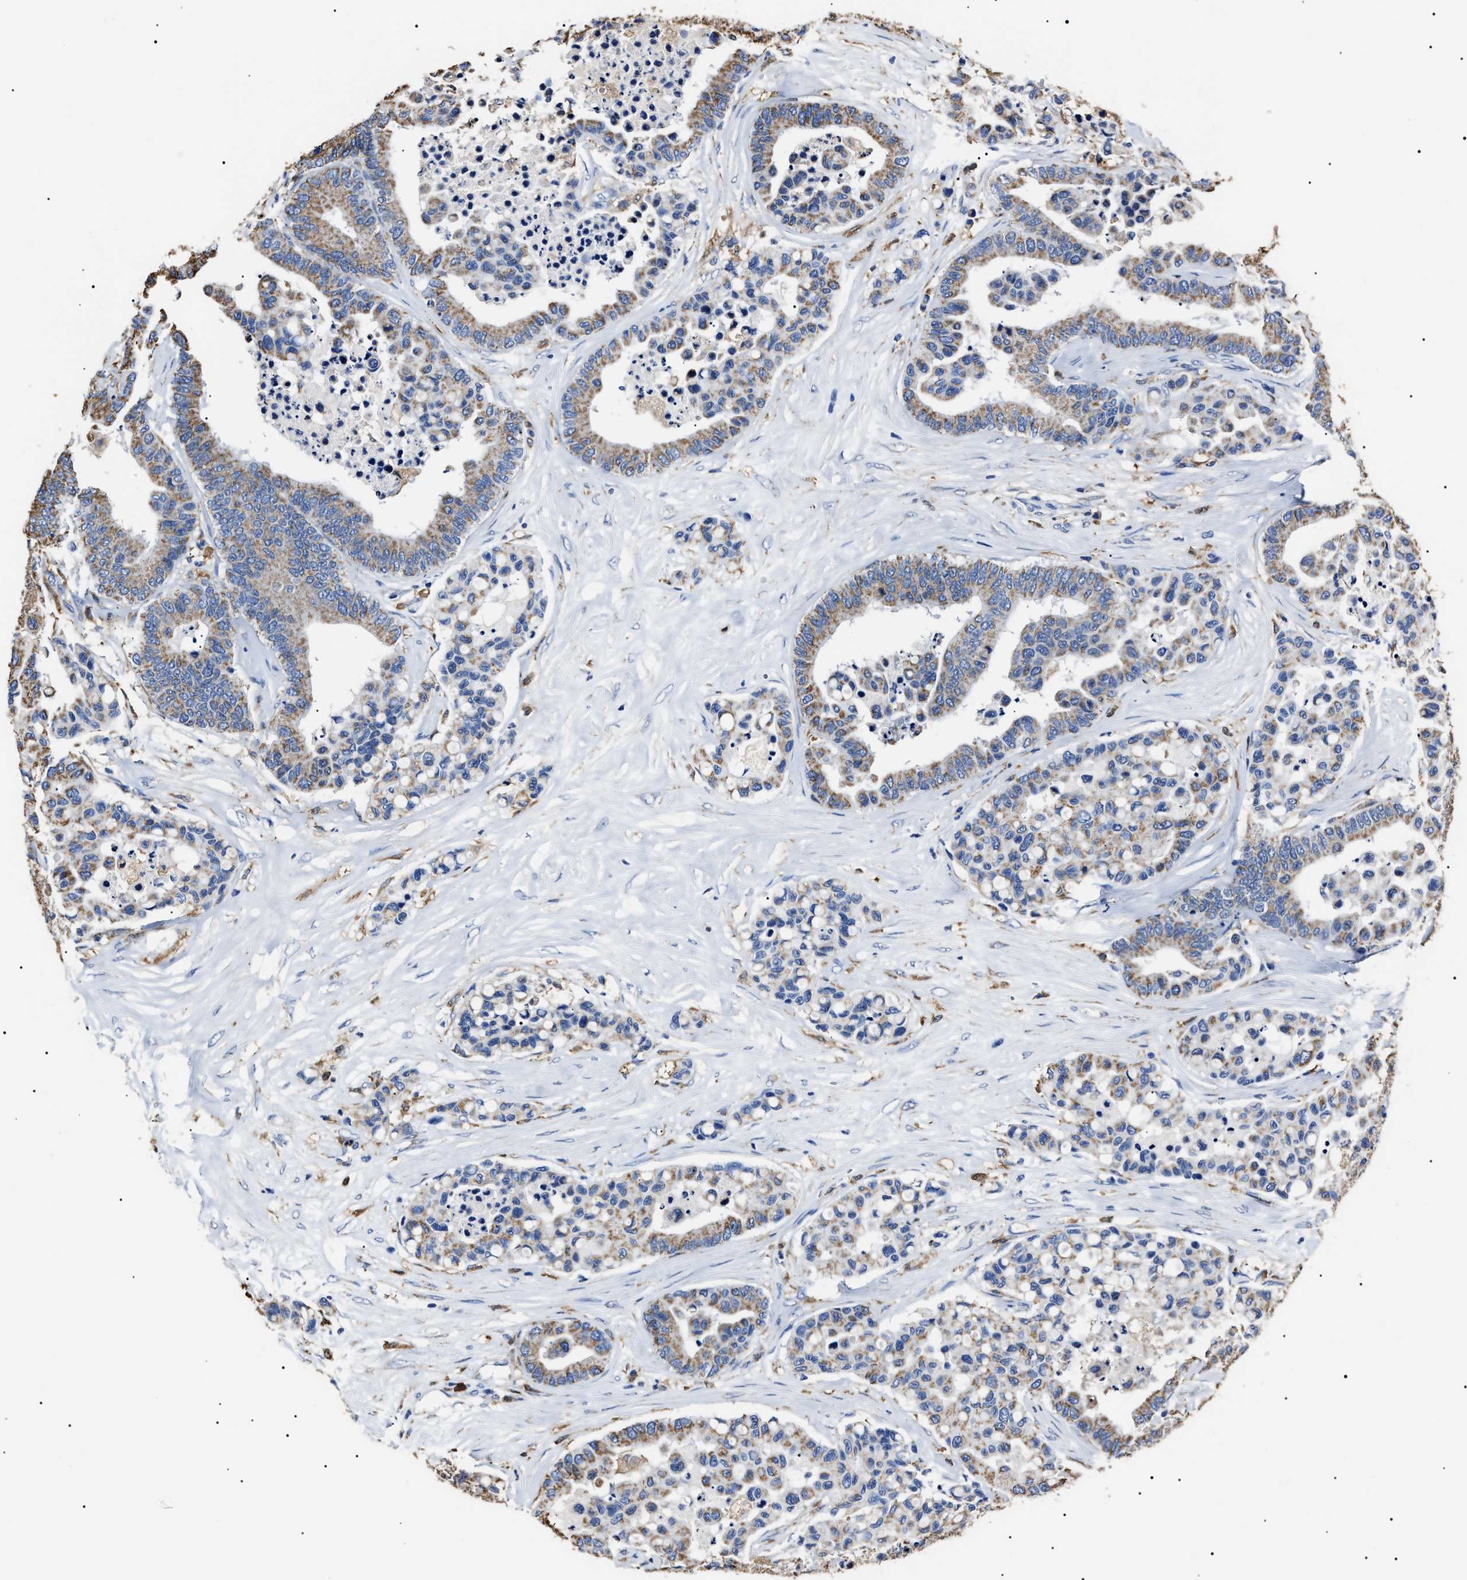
{"staining": {"intensity": "moderate", "quantity": "25%-75%", "location": "cytoplasmic/membranous"}, "tissue": "colorectal cancer", "cell_type": "Tumor cells", "image_type": "cancer", "snomed": [{"axis": "morphology", "description": "Adenocarcinoma, NOS"}, {"axis": "topography", "description": "Colon"}], "caption": "IHC of human colorectal cancer reveals medium levels of moderate cytoplasmic/membranous expression in approximately 25%-75% of tumor cells. The staining is performed using DAB brown chromogen to label protein expression. The nuclei are counter-stained blue using hematoxylin.", "gene": "ALDH1A1", "patient": {"sex": "male", "age": 82}}